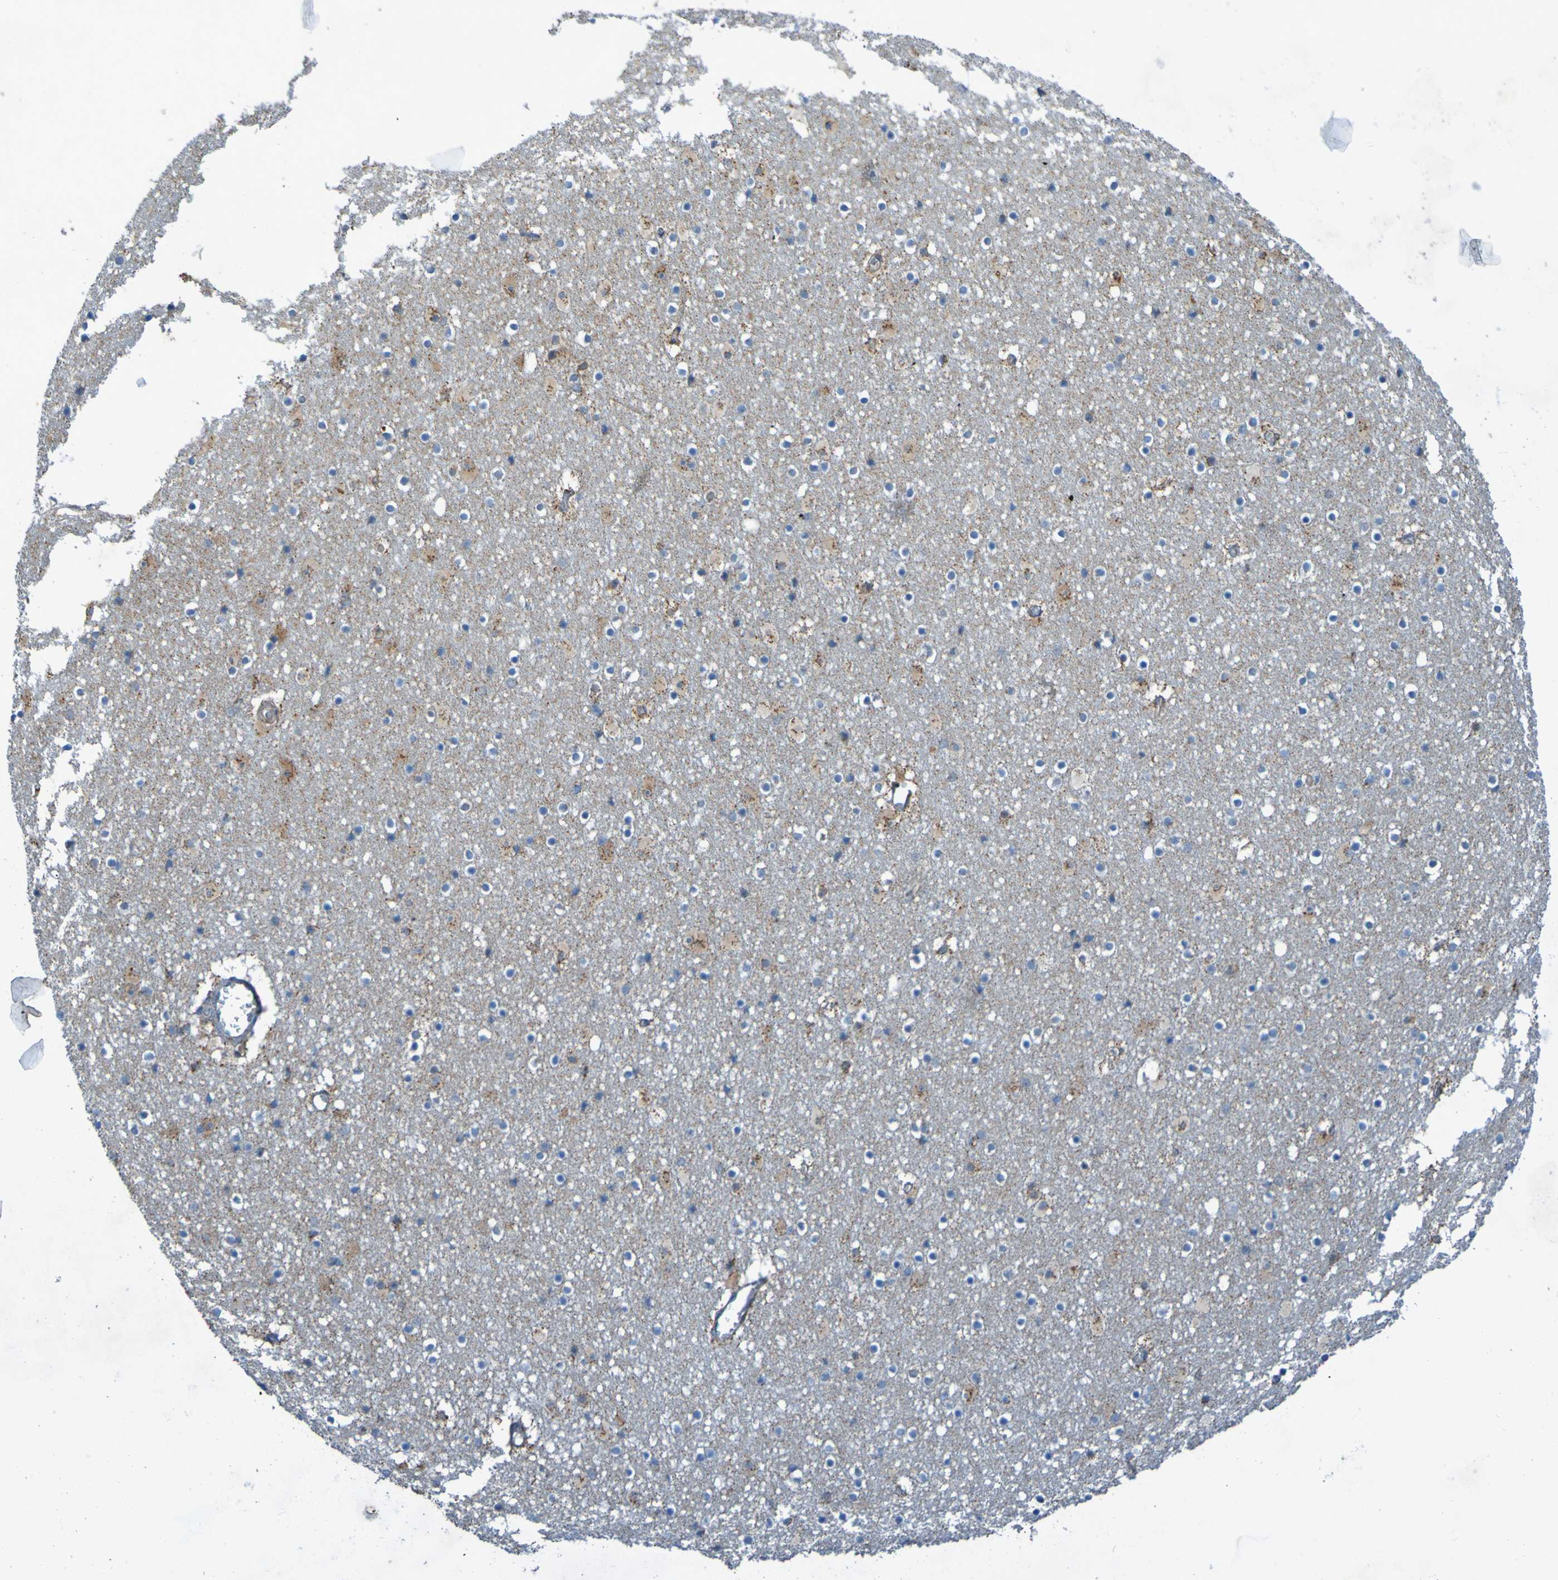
{"staining": {"intensity": "moderate", "quantity": "25%-75%", "location": "cytoplasmic/membranous"}, "tissue": "caudate", "cell_type": "Glial cells", "image_type": "normal", "snomed": [{"axis": "morphology", "description": "Normal tissue, NOS"}, {"axis": "topography", "description": "Lateral ventricle wall"}], "caption": "The micrograph shows staining of unremarkable caudate, revealing moderate cytoplasmic/membranous protein staining (brown color) within glial cells. The staining was performed using DAB to visualize the protein expression in brown, while the nuclei were stained in blue with hematoxylin (Magnification: 20x).", "gene": "CCDC51", "patient": {"sex": "male", "age": 45}}